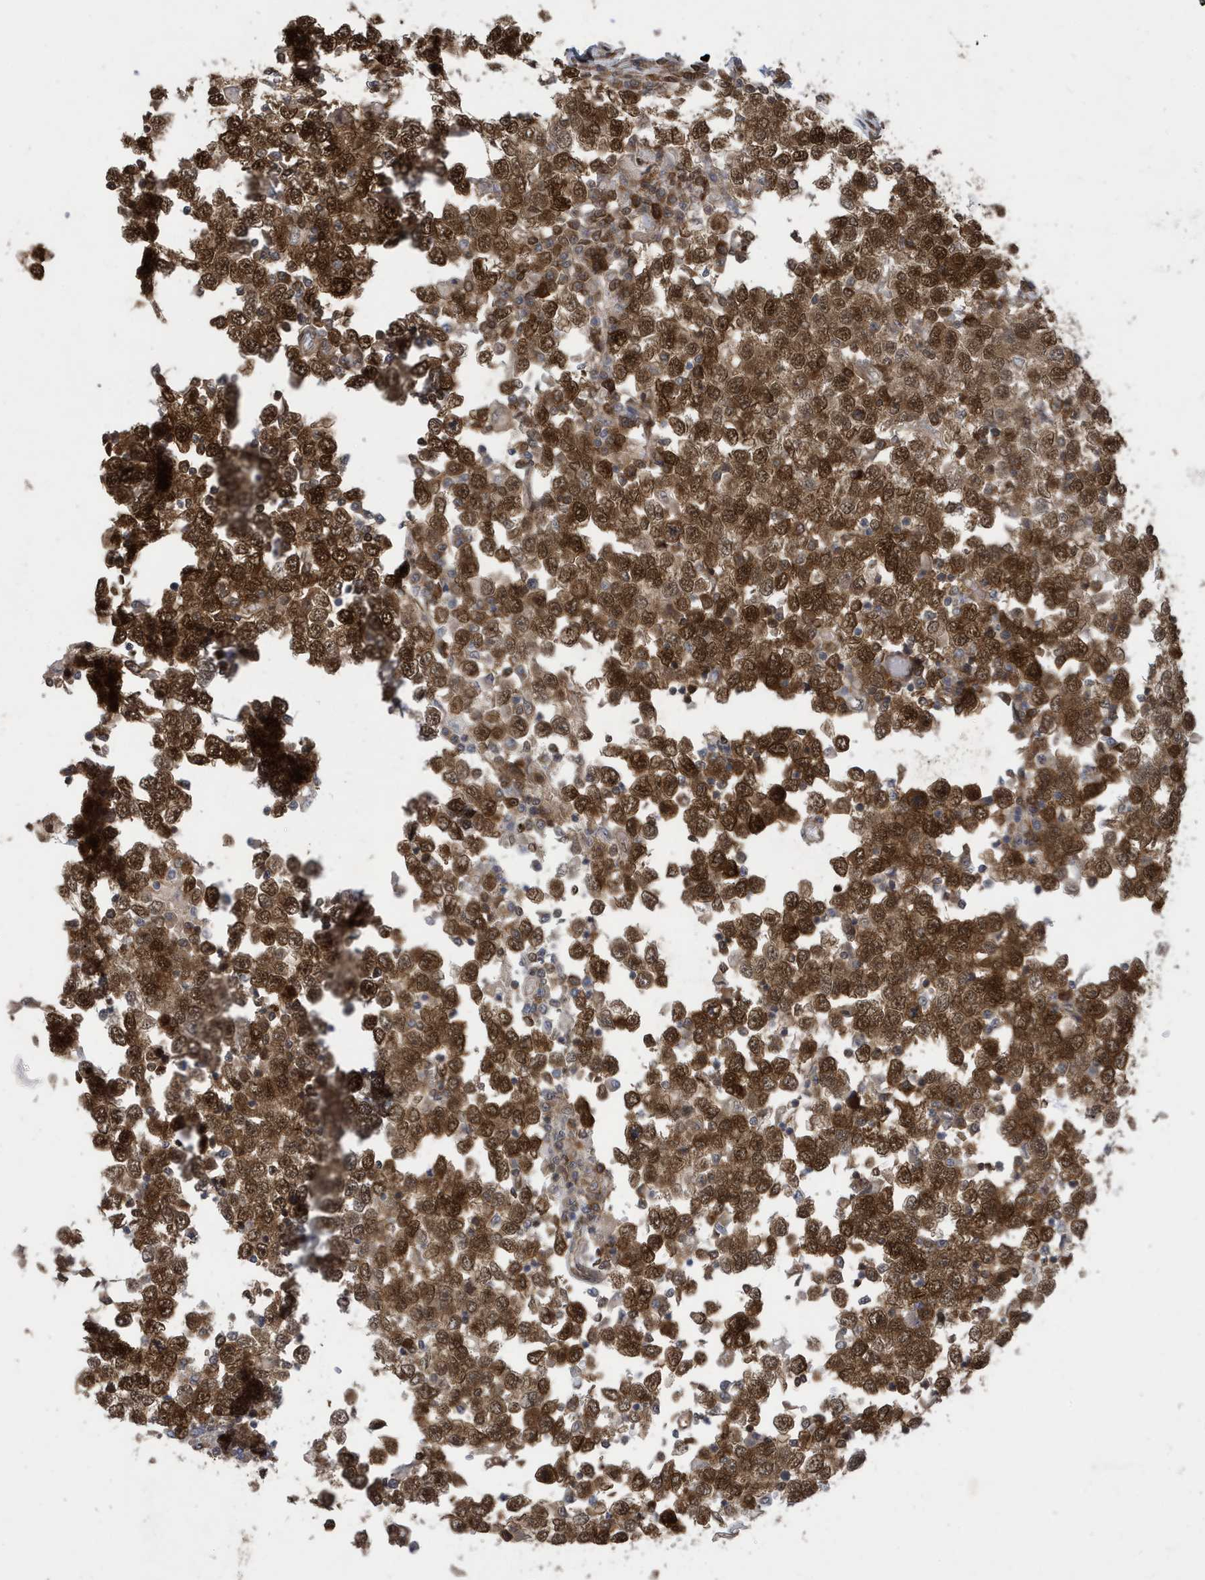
{"staining": {"intensity": "strong", "quantity": ">75%", "location": "cytoplasmic/membranous,nuclear"}, "tissue": "testis cancer", "cell_type": "Tumor cells", "image_type": "cancer", "snomed": [{"axis": "morphology", "description": "Seminoma, NOS"}, {"axis": "topography", "description": "Testis"}], "caption": "About >75% of tumor cells in human testis seminoma demonstrate strong cytoplasmic/membranous and nuclear protein expression as visualized by brown immunohistochemical staining.", "gene": "UBQLN1", "patient": {"sex": "male", "age": 65}}